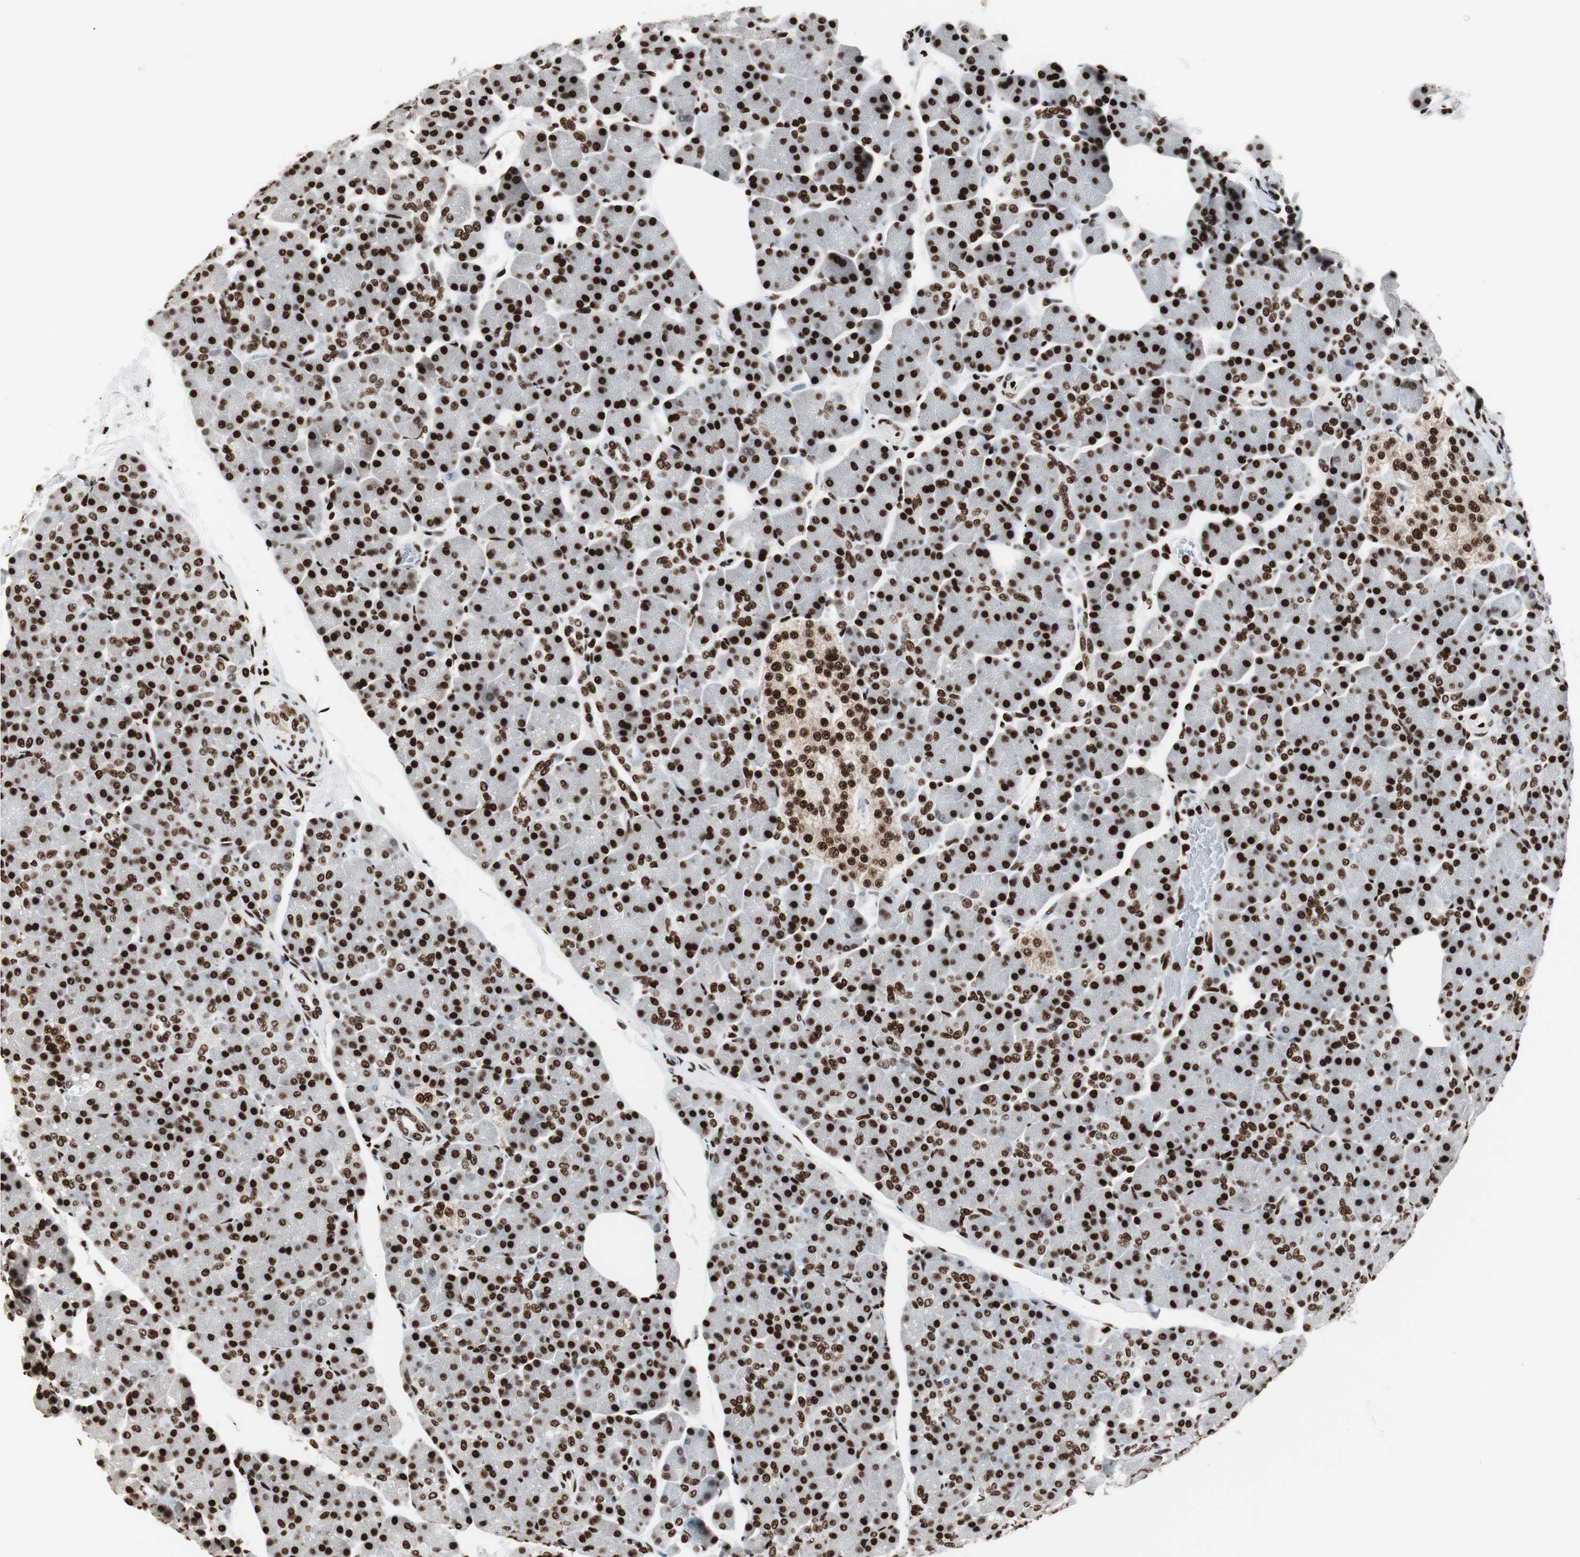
{"staining": {"intensity": "strong", "quantity": ">75%", "location": "nuclear"}, "tissue": "pancreas", "cell_type": "Exocrine glandular cells", "image_type": "normal", "snomed": [{"axis": "morphology", "description": "Normal tissue, NOS"}, {"axis": "topography", "description": "Pancreas"}], "caption": "Brown immunohistochemical staining in unremarkable human pancreas demonstrates strong nuclear staining in about >75% of exocrine glandular cells.", "gene": "MTA2", "patient": {"sex": "female", "age": 43}}